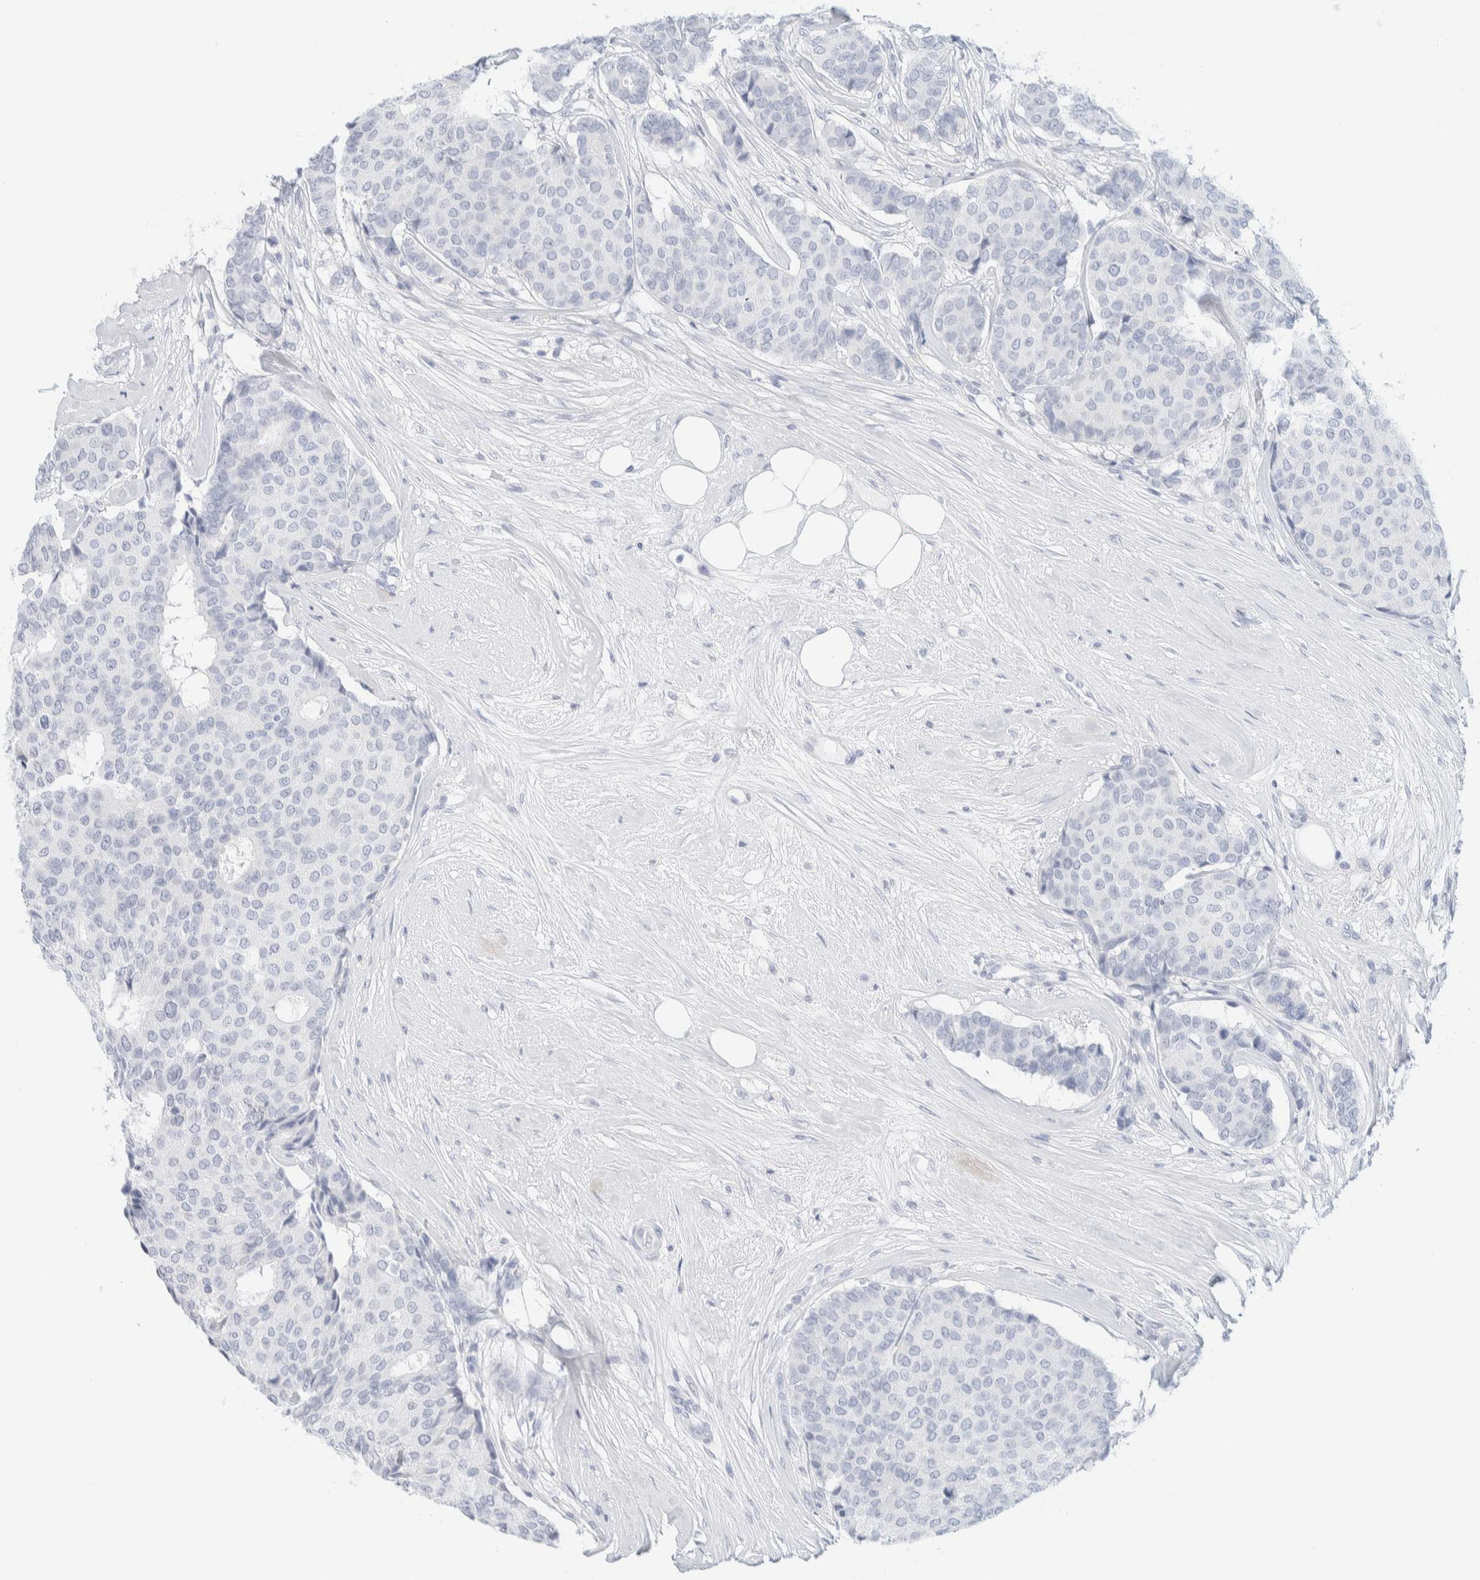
{"staining": {"intensity": "negative", "quantity": "none", "location": "none"}, "tissue": "breast cancer", "cell_type": "Tumor cells", "image_type": "cancer", "snomed": [{"axis": "morphology", "description": "Duct carcinoma"}, {"axis": "topography", "description": "Breast"}], "caption": "IHC micrograph of neoplastic tissue: breast cancer (invasive ductal carcinoma) stained with DAB (3,3'-diaminobenzidine) shows no significant protein expression in tumor cells.", "gene": "ATCAY", "patient": {"sex": "female", "age": 75}}